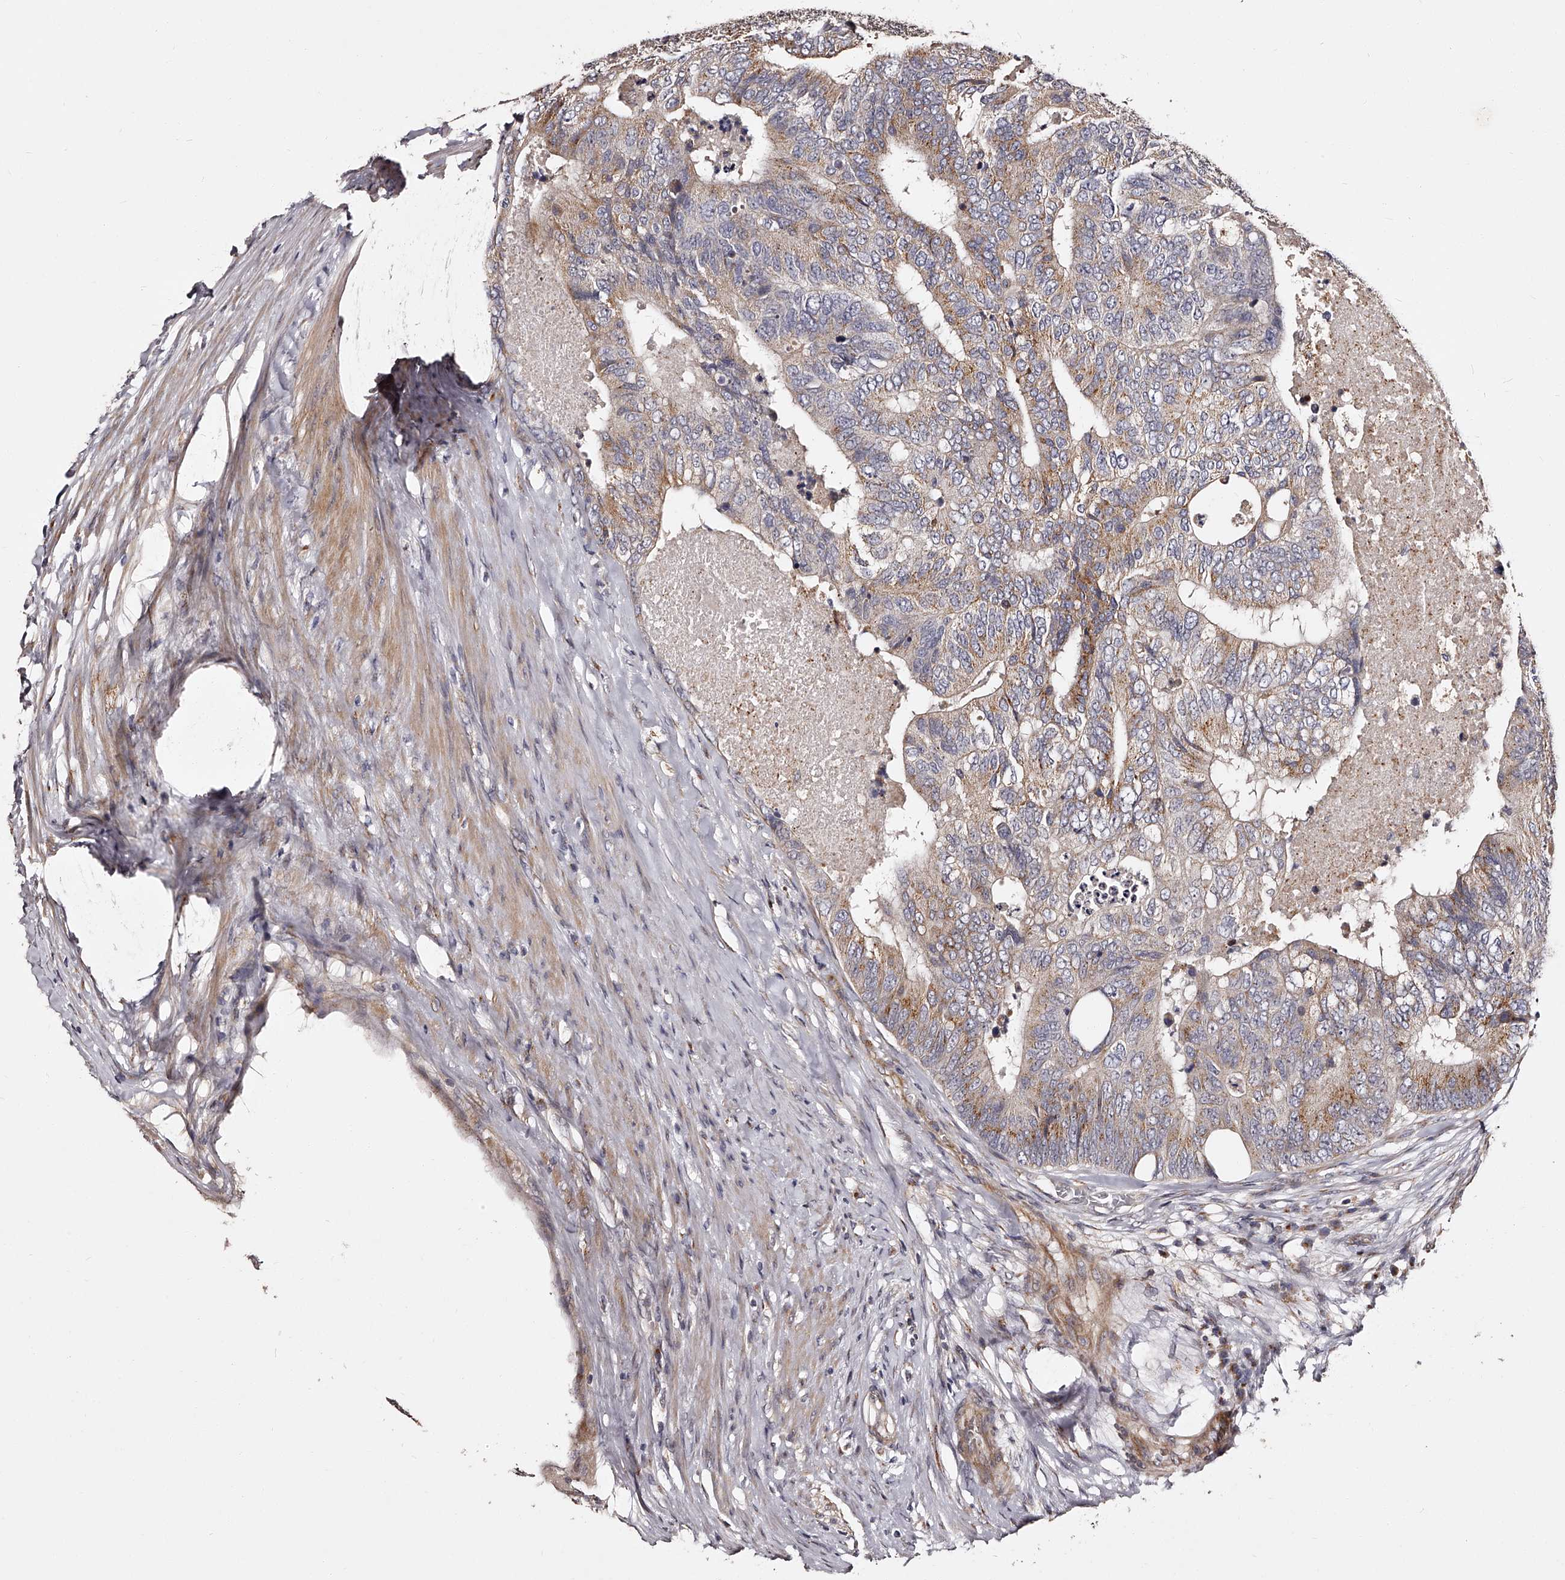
{"staining": {"intensity": "weak", "quantity": ">75%", "location": "cytoplasmic/membranous"}, "tissue": "colorectal cancer", "cell_type": "Tumor cells", "image_type": "cancer", "snomed": [{"axis": "morphology", "description": "Adenocarcinoma, NOS"}, {"axis": "topography", "description": "Colon"}], "caption": "High-magnification brightfield microscopy of colorectal cancer stained with DAB (brown) and counterstained with hematoxylin (blue). tumor cells exhibit weak cytoplasmic/membranous expression is present in approximately>75% of cells. The protein of interest is shown in brown color, while the nuclei are stained blue.", "gene": "RSC1A1", "patient": {"sex": "female", "age": 67}}